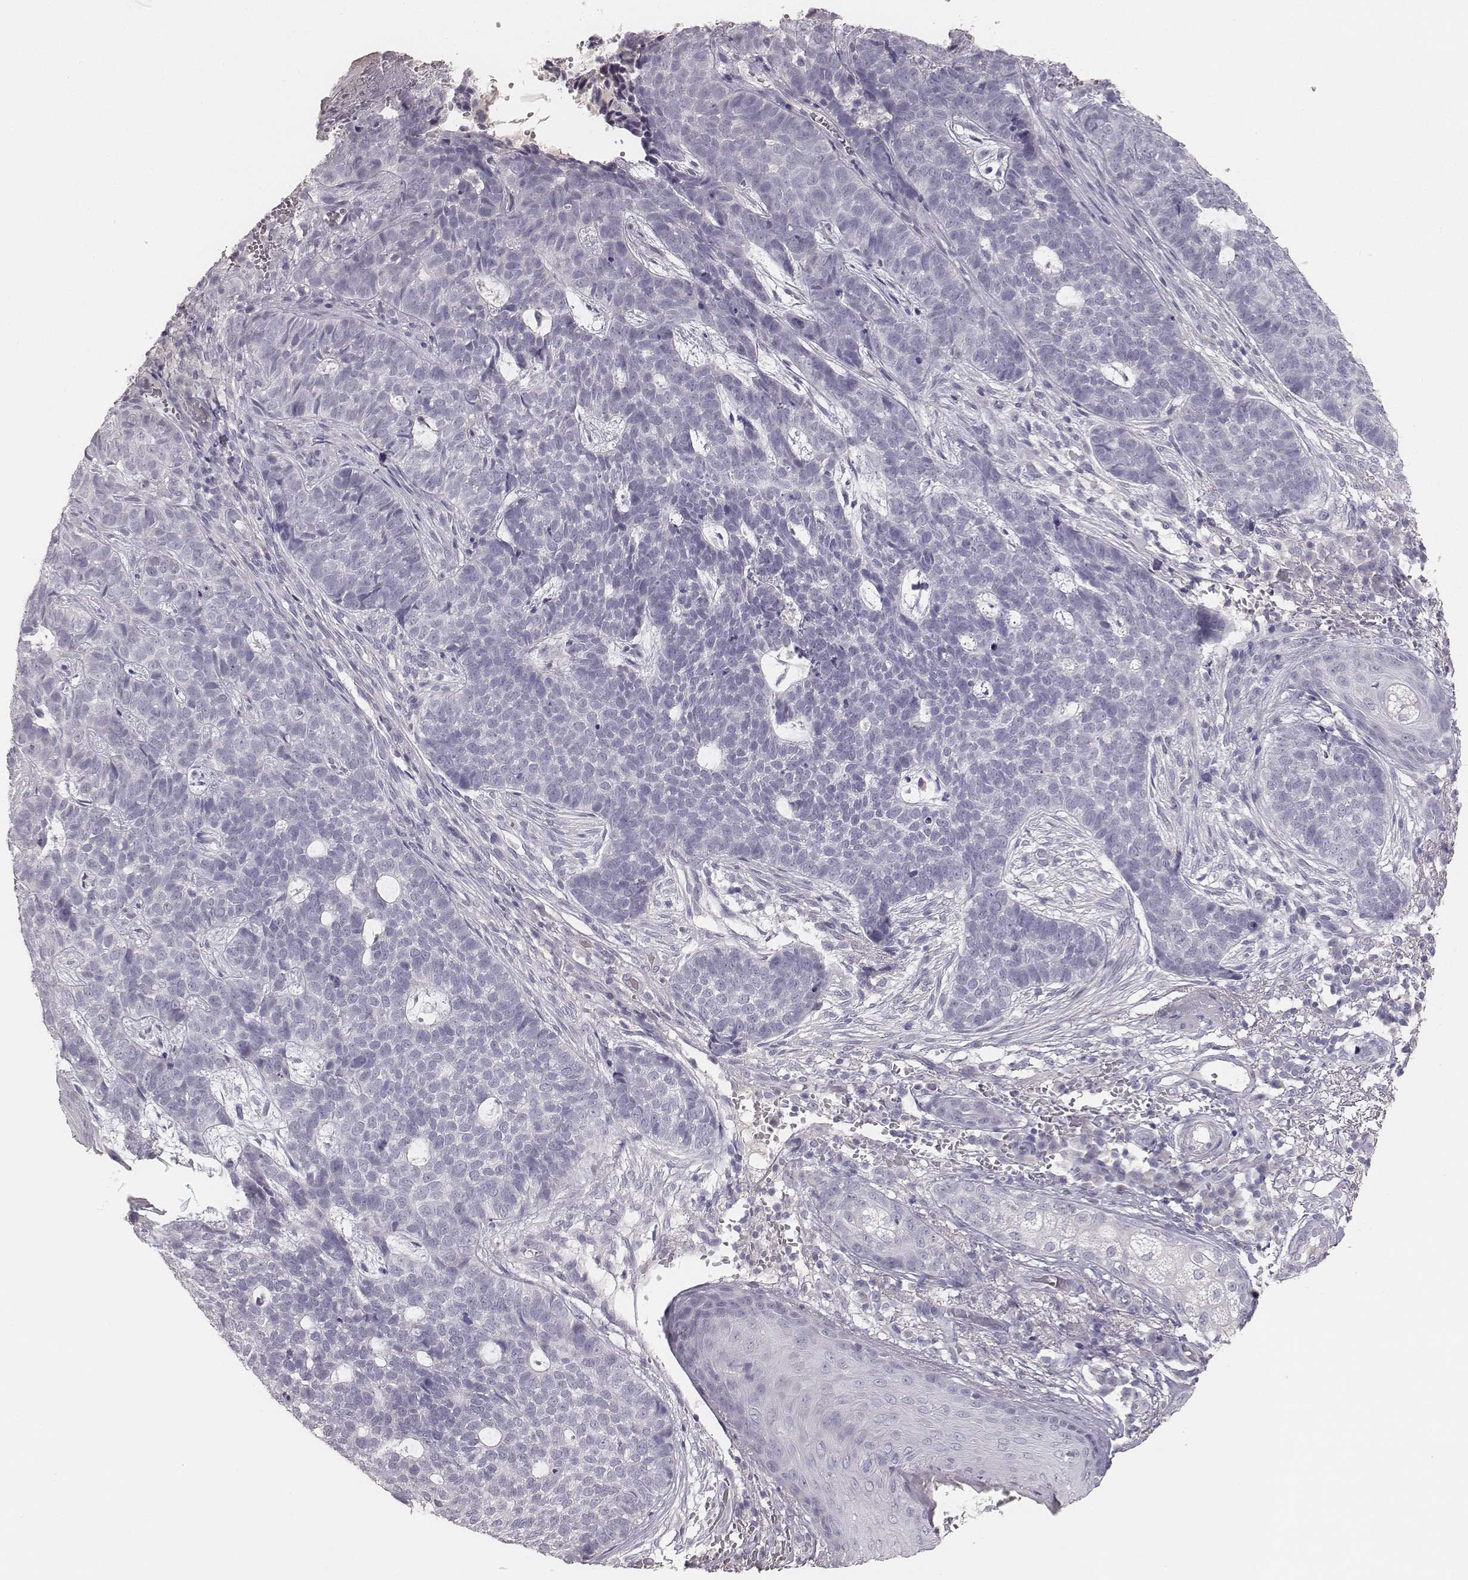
{"staining": {"intensity": "negative", "quantity": "none", "location": "none"}, "tissue": "skin cancer", "cell_type": "Tumor cells", "image_type": "cancer", "snomed": [{"axis": "morphology", "description": "Basal cell carcinoma"}, {"axis": "topography", "description": "Skin"}], "caption": "Immunohistochemistry (IHC) image of neoplastic tissue: skin basal cell carcinoma stained with DAB (3,3'-diaminobenzidine) exhibits no significant protein staining in tumor cells.", "gene": "MYH6", "patient": {"sex": "female", "age": 69}}